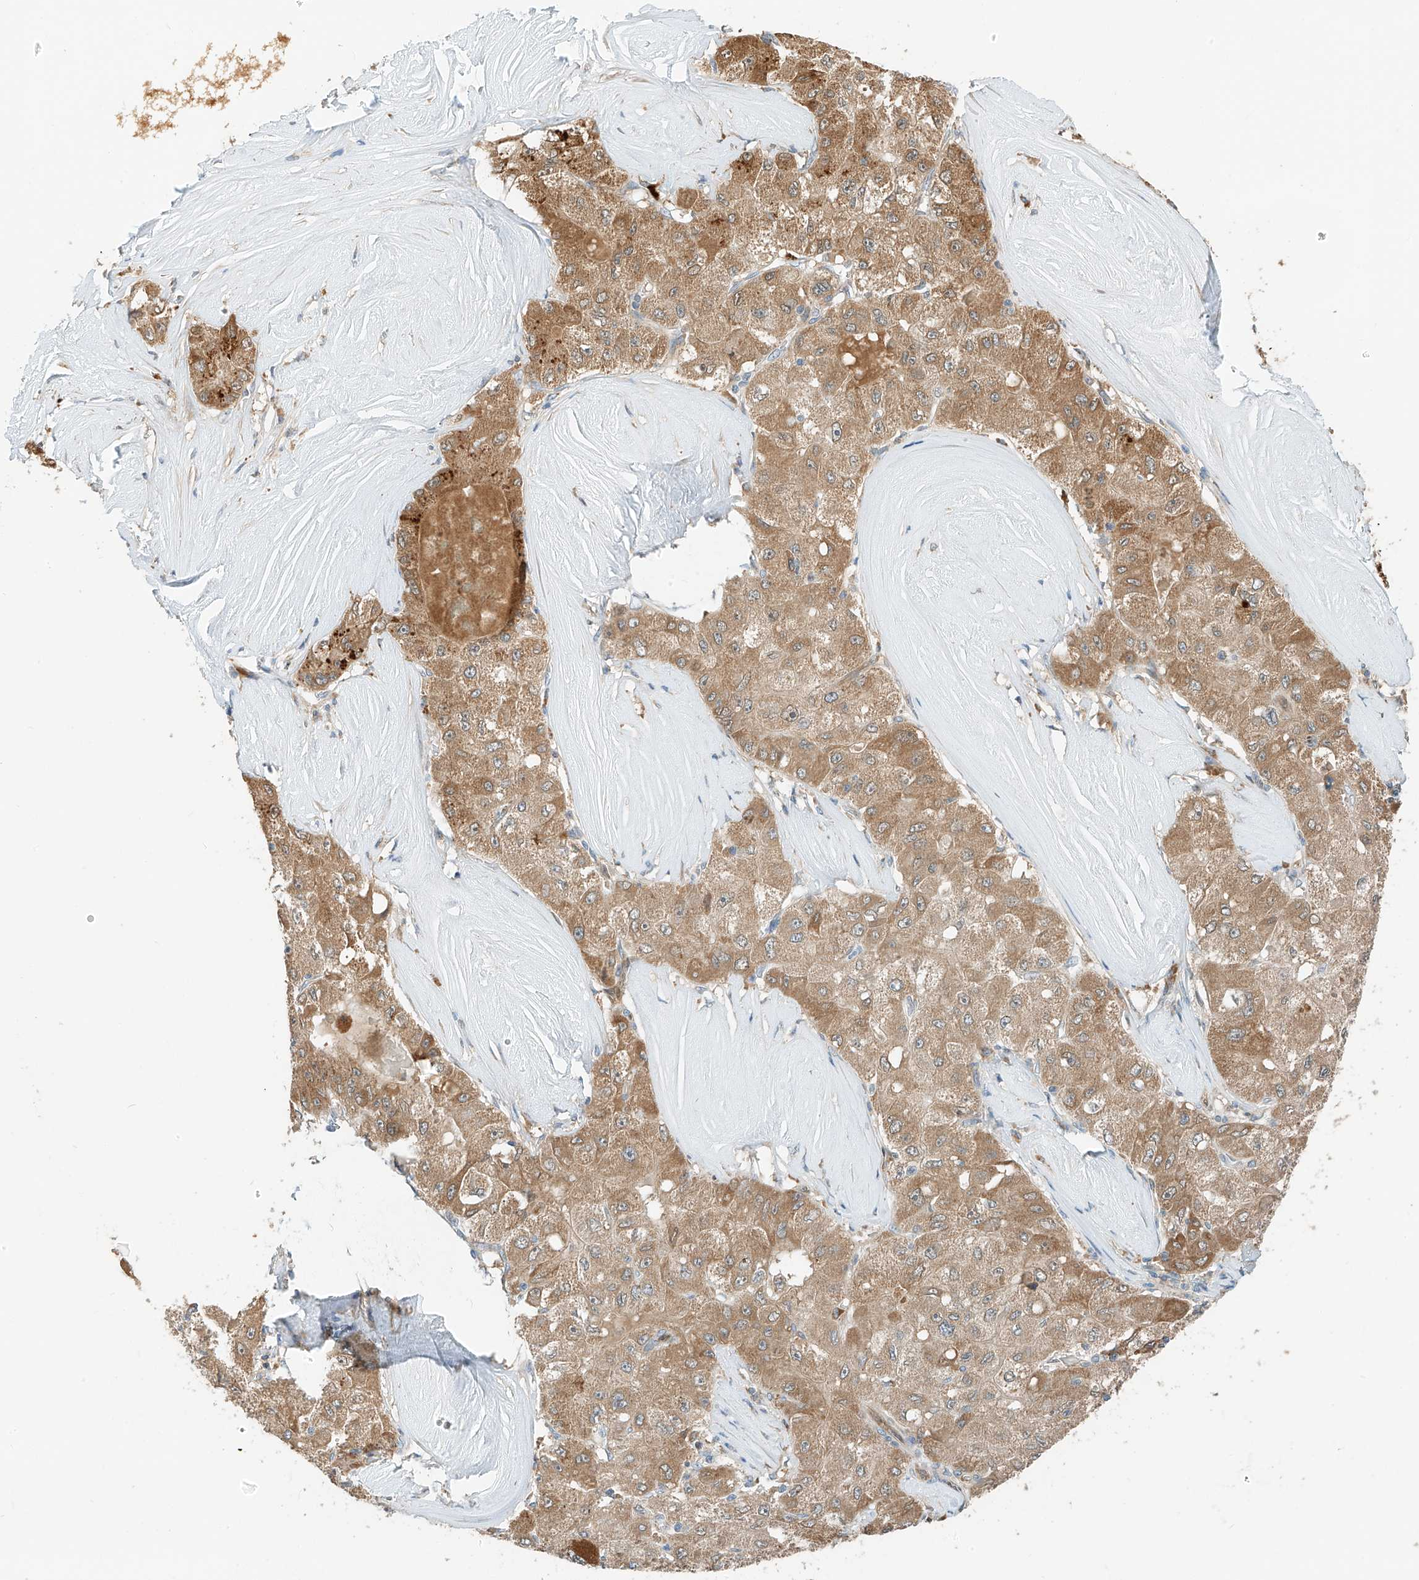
{"staining": {"intensity": "moderate", "quantity": ">75%", "location": "cytoplasmic/membranous"}, "tissue": "liver cancer", "cell_type": "Tumor cells", "image_type": "cancer", "snomed": [{"axis": "morphology", "description": "Carcinoma, Hepatocellular, NOS"}, {"axis": "topography", "description": "Liver"}], "caption": "Liver cancer was stained to show a protein in brown. There is medium levels of moderate cytoplasmic/membranous staining in approximately >75% of tumor cells. The protein is shown in brown color, while the nuclei are stained blue.", "gene": "PPA2", "patient": {"sex": "male", "age": 80}}